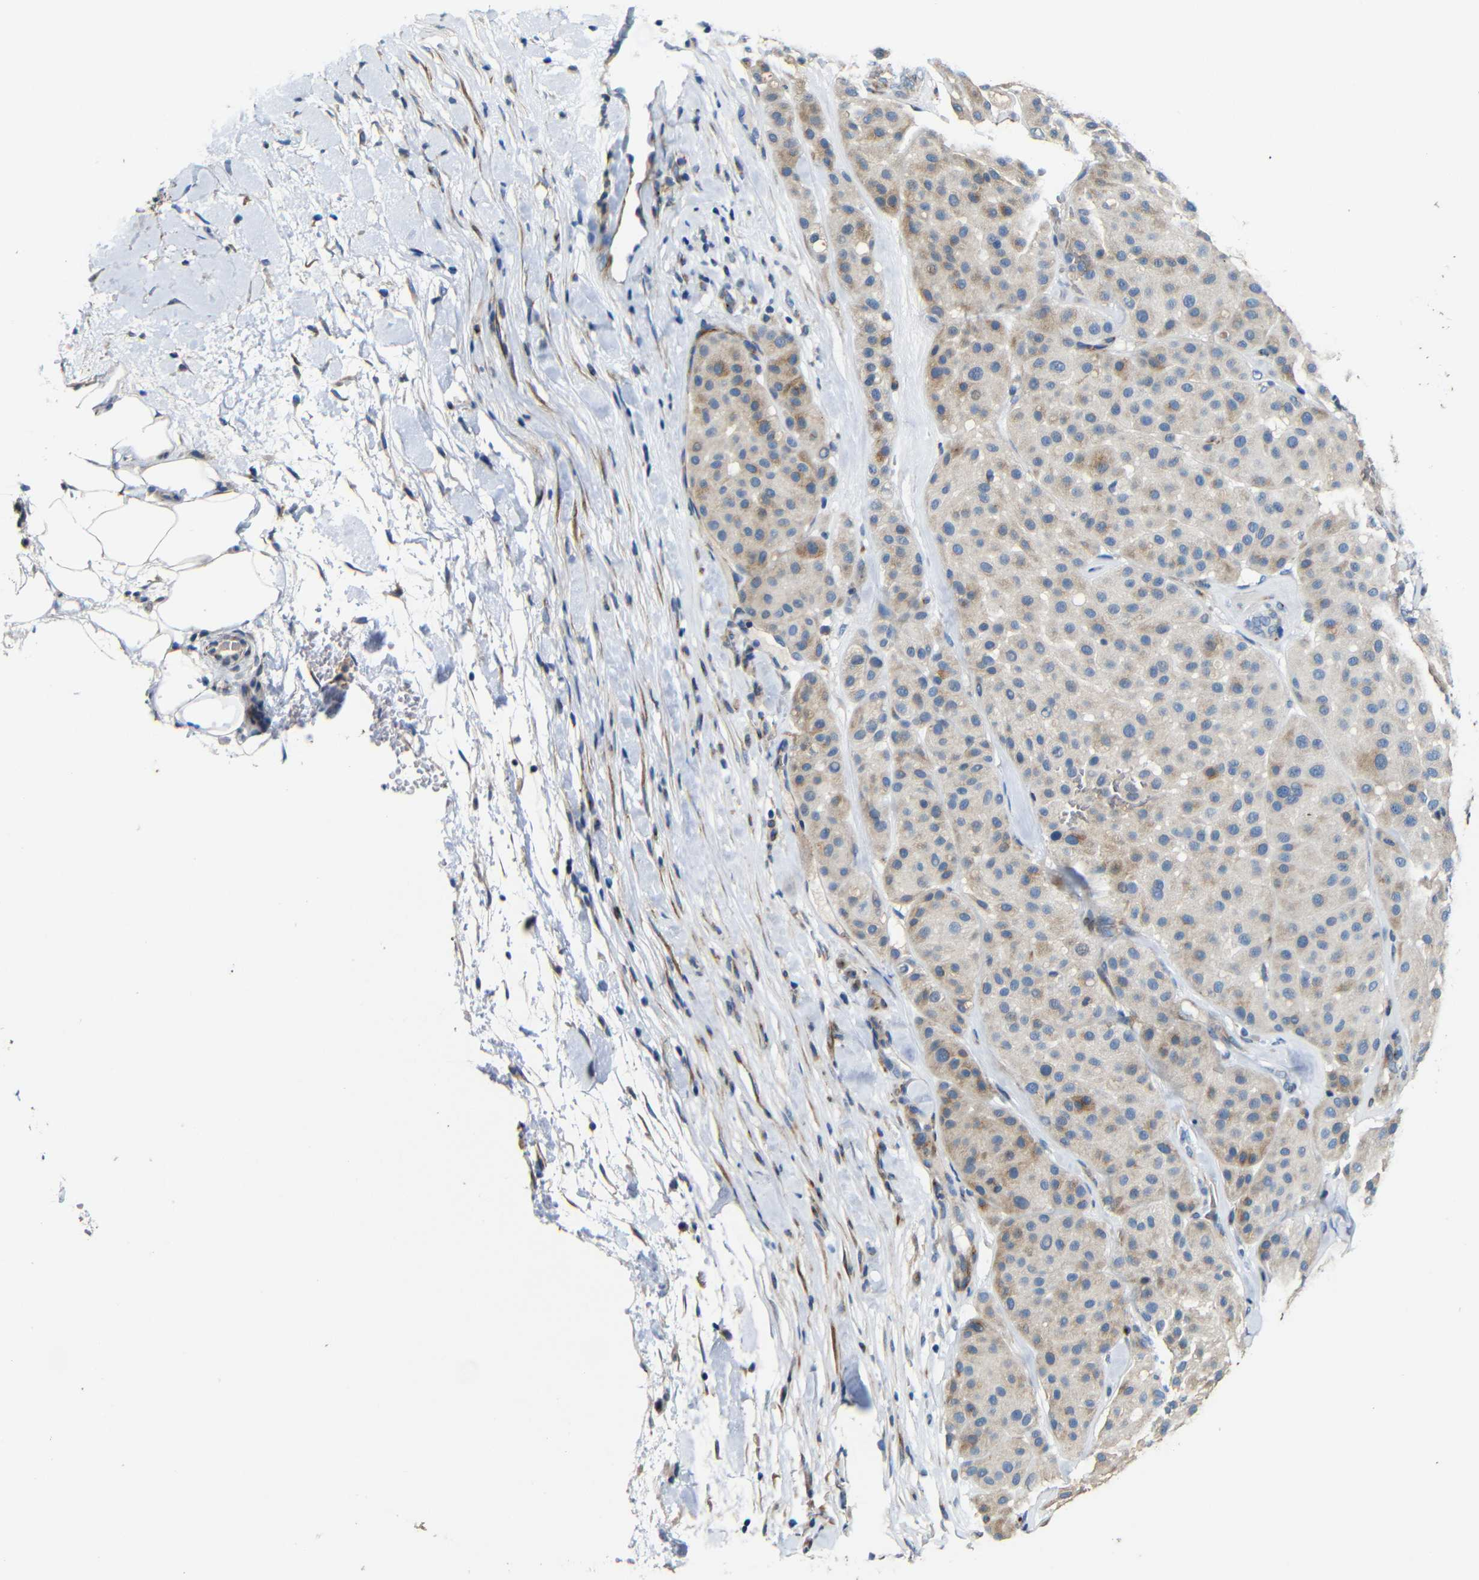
{"staining": {"intensity": "moderate", "quantity": "<25%", "location": "cytoplasmic/membranous"}, "tissue": "melanoma", "cell_type": "Tumor cells", "image_type": "cancer", "snomed": [{"axis": "morphology", "description": "Normal tissue, NOS"}, {"axis": "morphology", "description": "Malignant melanoma, Metastatic site"}, {"axis": "topography", "description": "Skin"}], "caption": "High-magnification brightfield microscopy of malignant melanoma (metastatic site) stained with DAB (brown) and counterstained with hematoxylin (blue). tumor cells exhibit moderate cytoplasmic/membranous expression is identified in approximately<25% of cells.", "gene": "ACKR2", "patient": {"sex": "male", "age": 41}}